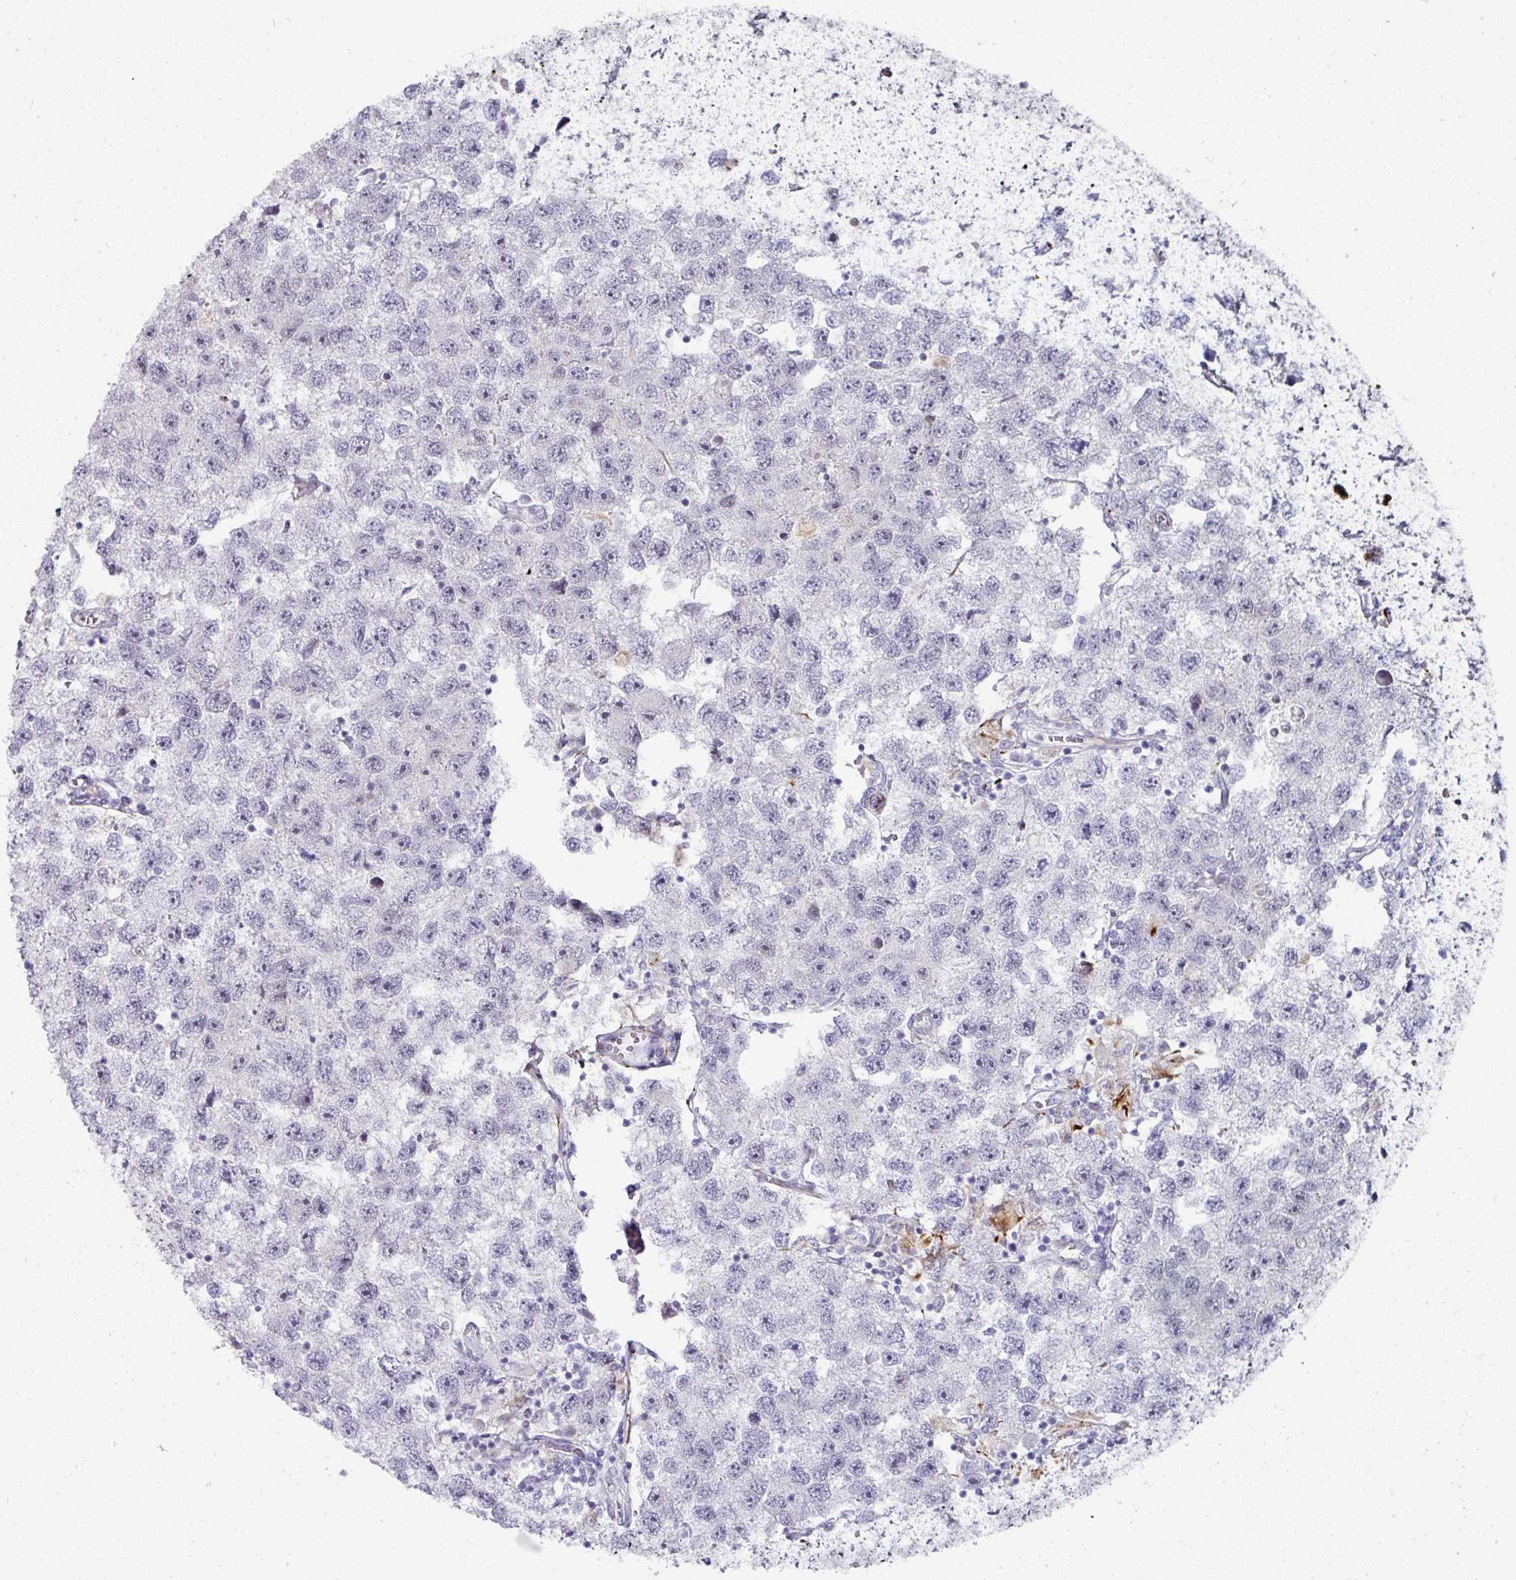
{"staining": {"intensity": "negative", "quantity": "none", "location": "none"}, "tissue": "testis cancer", "cell_type": "Tumor cells", "image_type": "cancer", "snomed": [{"axis": "morphology", "description": "Seminoma, NOS"}, {"axis": "topography", "description": "Testis"}], "caption": "Immunohistochemistry (IHC) photomicrograph of neoplastic tissue: seminoma (testis) stained with DAB shows no significant protein staining in tumor cells.", "gene": "TMPRSS9", "patient": {"sex": "male", "age": 26}}